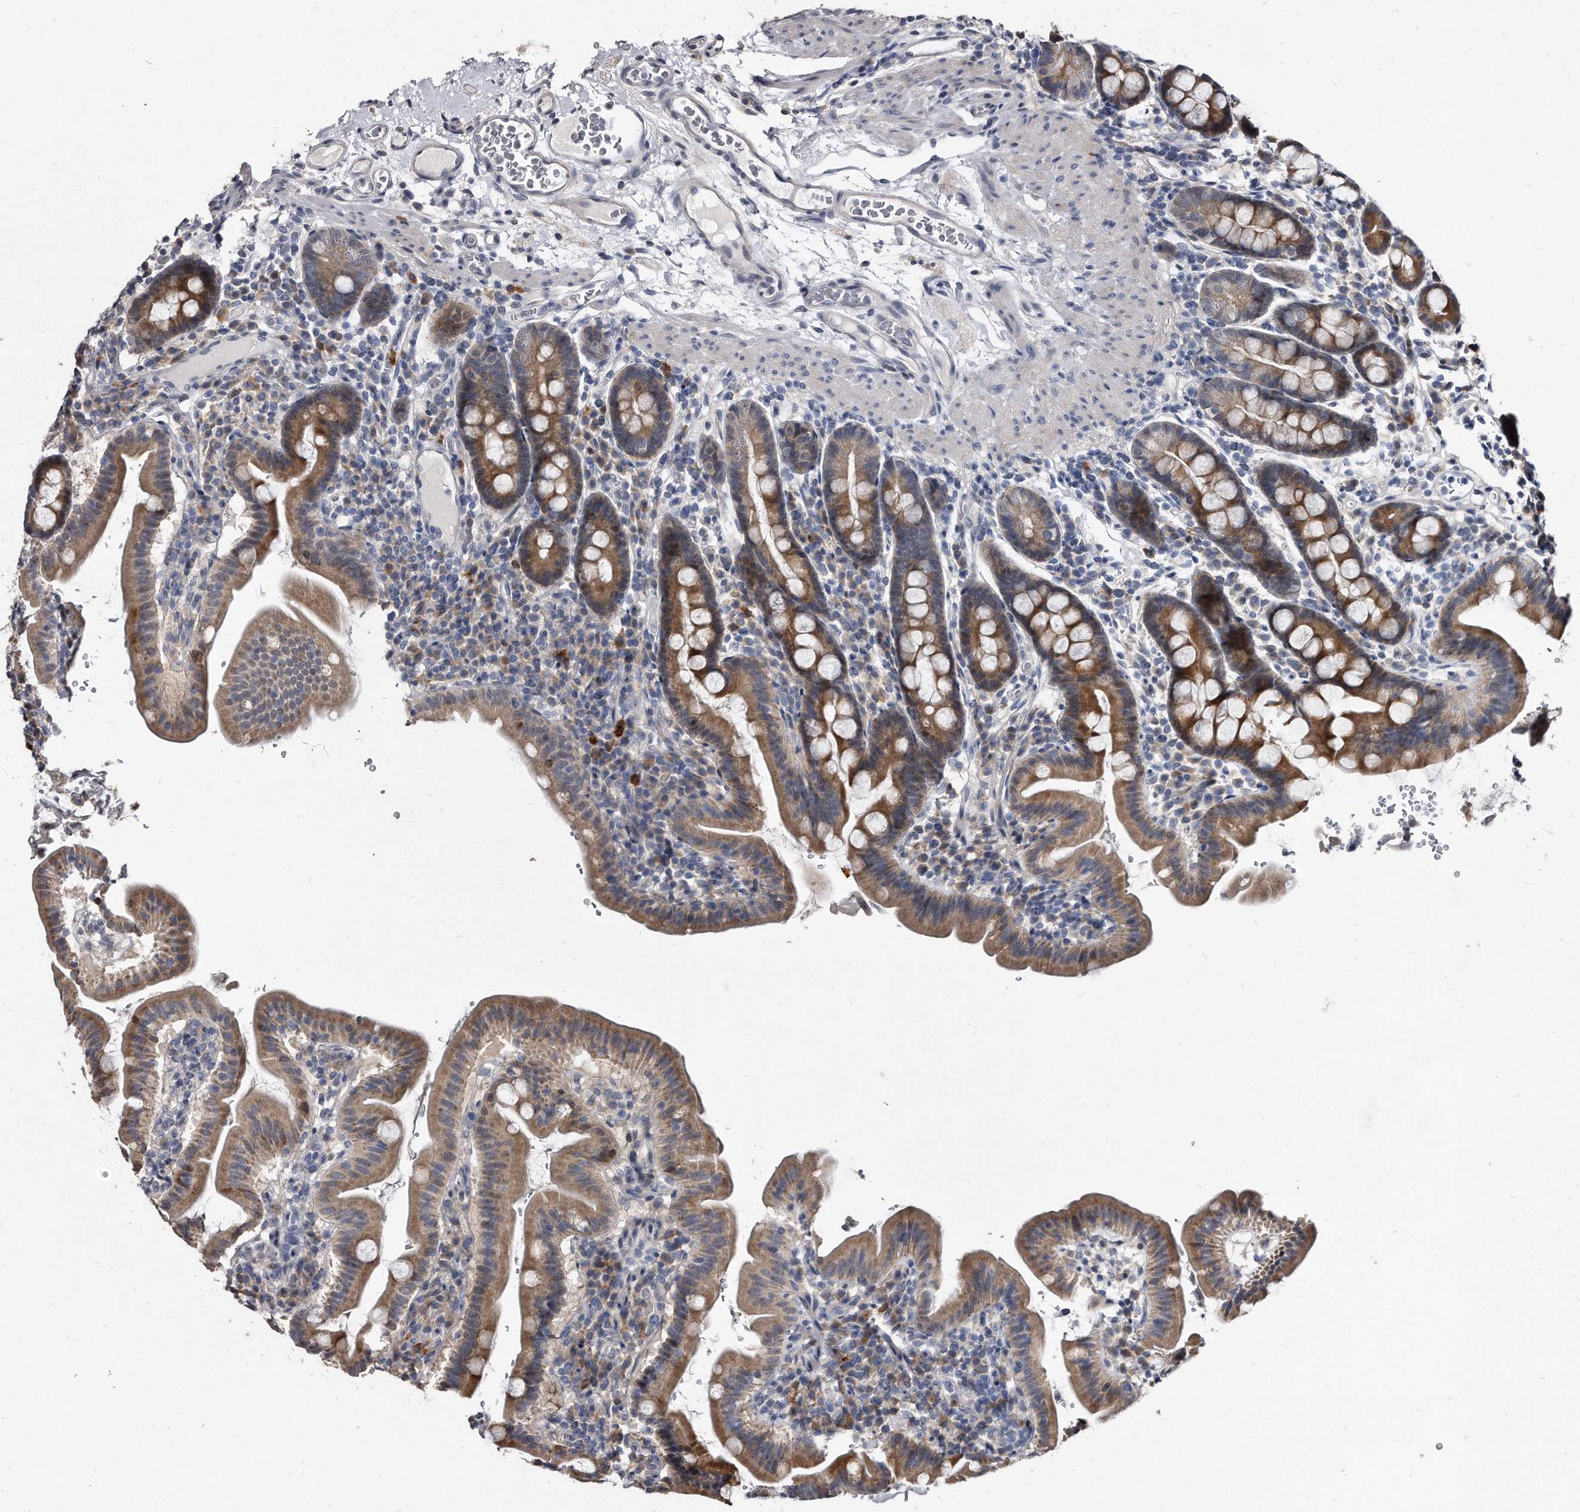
{"staining": {"intensity": "moderate", "quantity": ">75%", "location": "cytoplasmic/membranous"}, "tissue": "duodenum", "cell_type": "Glandular cells", "image_type": "normal", "snomed": [{"axis": "morphology", "description": "Normal tissue, NOS"}, {"axis": "morphology", "description": "Adenocarcinoma, NOS"}, {"axis": "topography", "description": "Pancreas"}, {"axis": "topography", "description": "Duodenum"}], "caption": "Protein staining exhibits moderate cytoplasmic/membranous positivity in about >75% of glandular cells in unremarkable duodenum. The staining is performed using DAB (3,3'-diaminobenzidine) brown chromogen to label protein expression. The nuclei are counter-stained blue using hematoxylin.", "gene": "KLHDC3", "patient": {"sex": "male", "age": 50}}